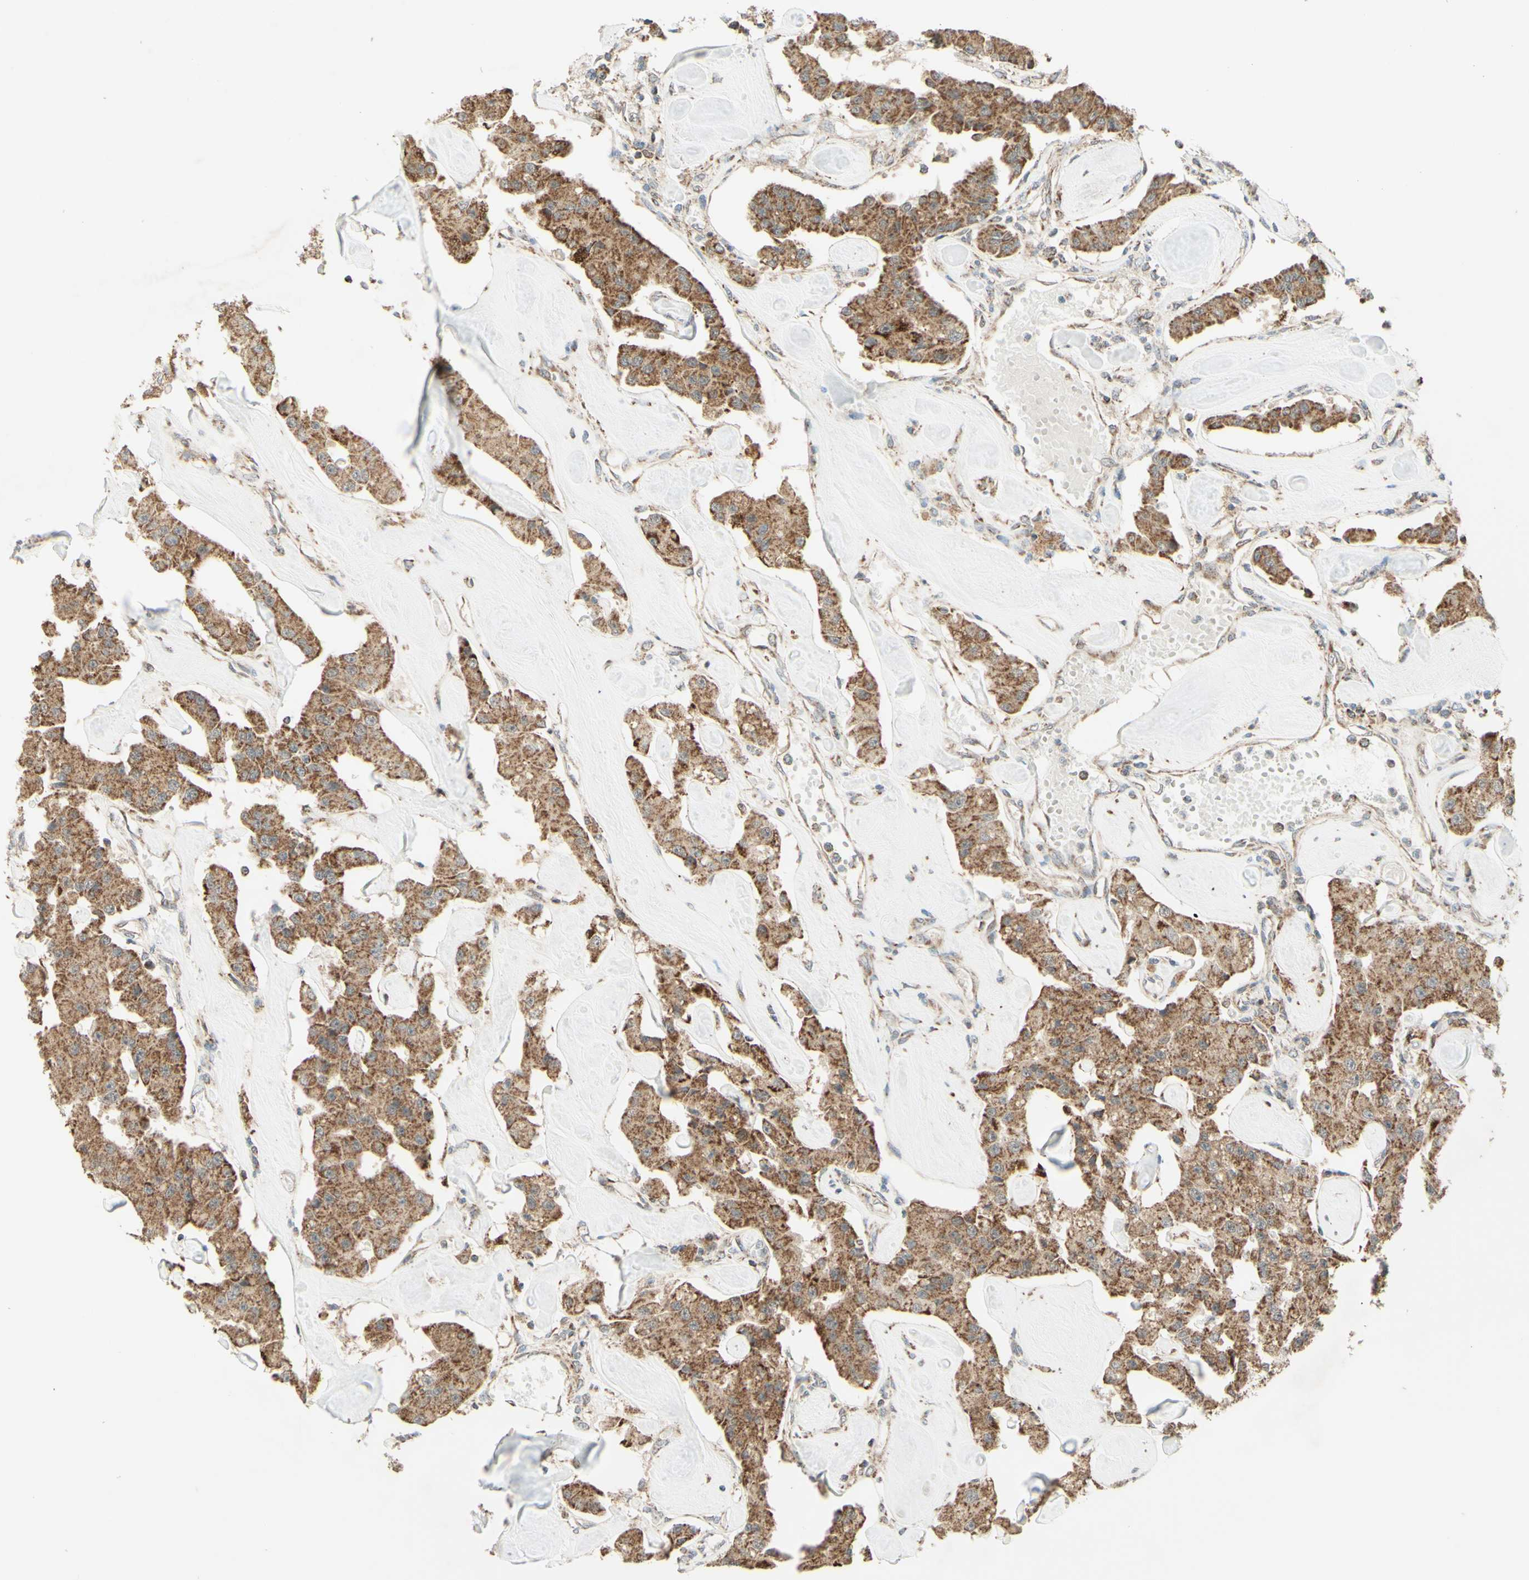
{"staining": {"intensity": "moderate", "quantity": ">75%", "location": "cytoplasmic/membranous"}, "tissue": "carcinoid", "cell_type": "Tumor cells", "image_type": "cancer", "snomed": [{"axis": "morphology", "description": "Carcinoid, malignant, NOS"}, {"axis": "topography", "description": "Pancreas"}], "caption": "Immunohistochemical staining of human carcinoid (malignant) displays medium levels of moderate cytoplasmic/membranous staining in about >75% of tumor cells.", "gene": "DHRS3", "patient": {"sex": "male", "age": 41}}